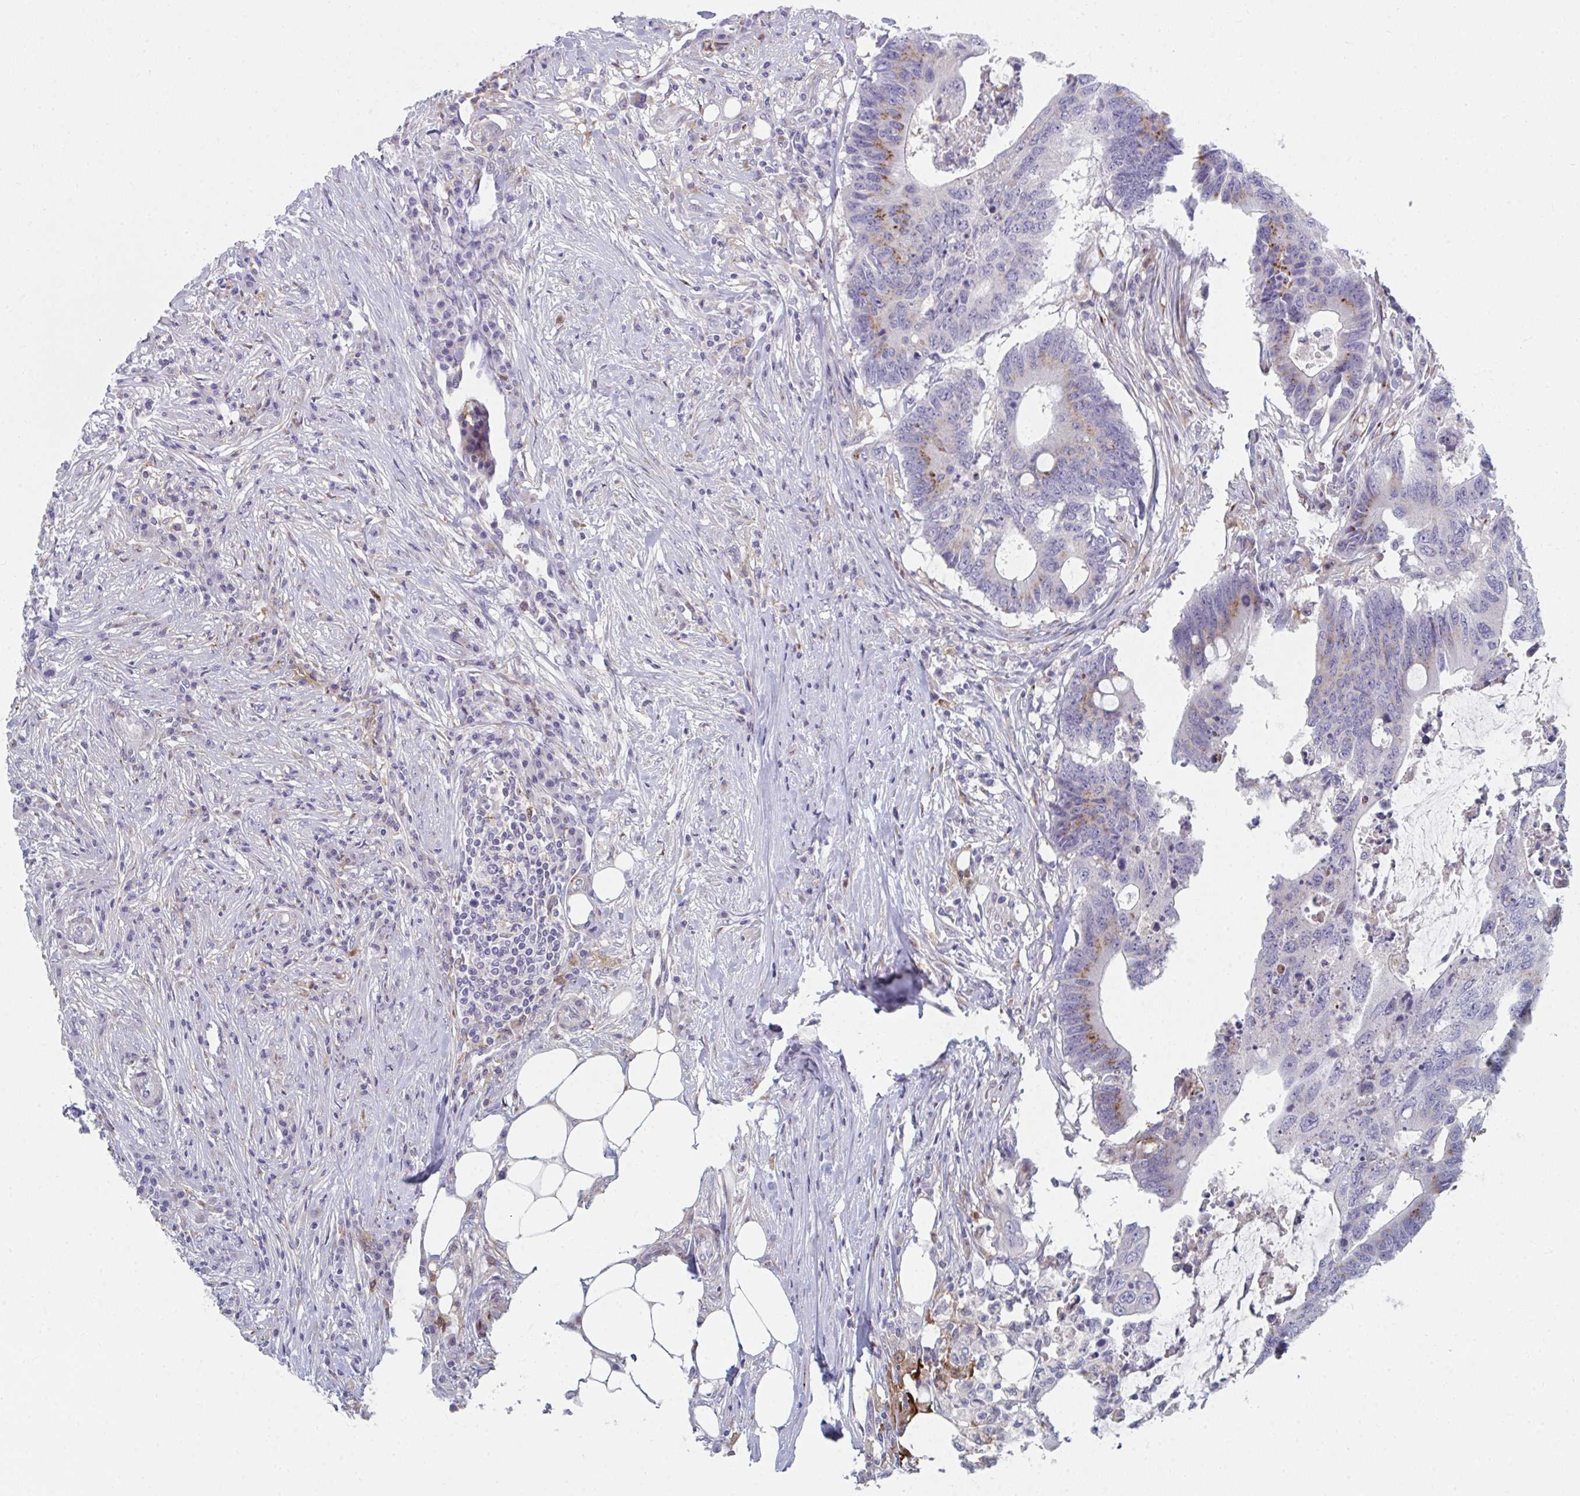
{"staining": {"intensity": "moderate", "quantity": "<25%", "location": "cytoplasmic/membranous"}, "tissue": "colorectal cancer", "cell_type": "Tumor cells", "image_type": "cancer", "snomed": [{"axis": "morphology", "description": "Adenocarcinoma, NOS"}, {"axis": "topography", "description": "Colon"}], "caption": "A high-resolution histopathology image shows immunohistochemistry (IHC) staining of colorectal cancer, which reveals moderate cytoplasmic/membranous expression in about <25% of tumor cells.", "gene": "PSMG1", "patient": {"sex": "male", "age": 71}}